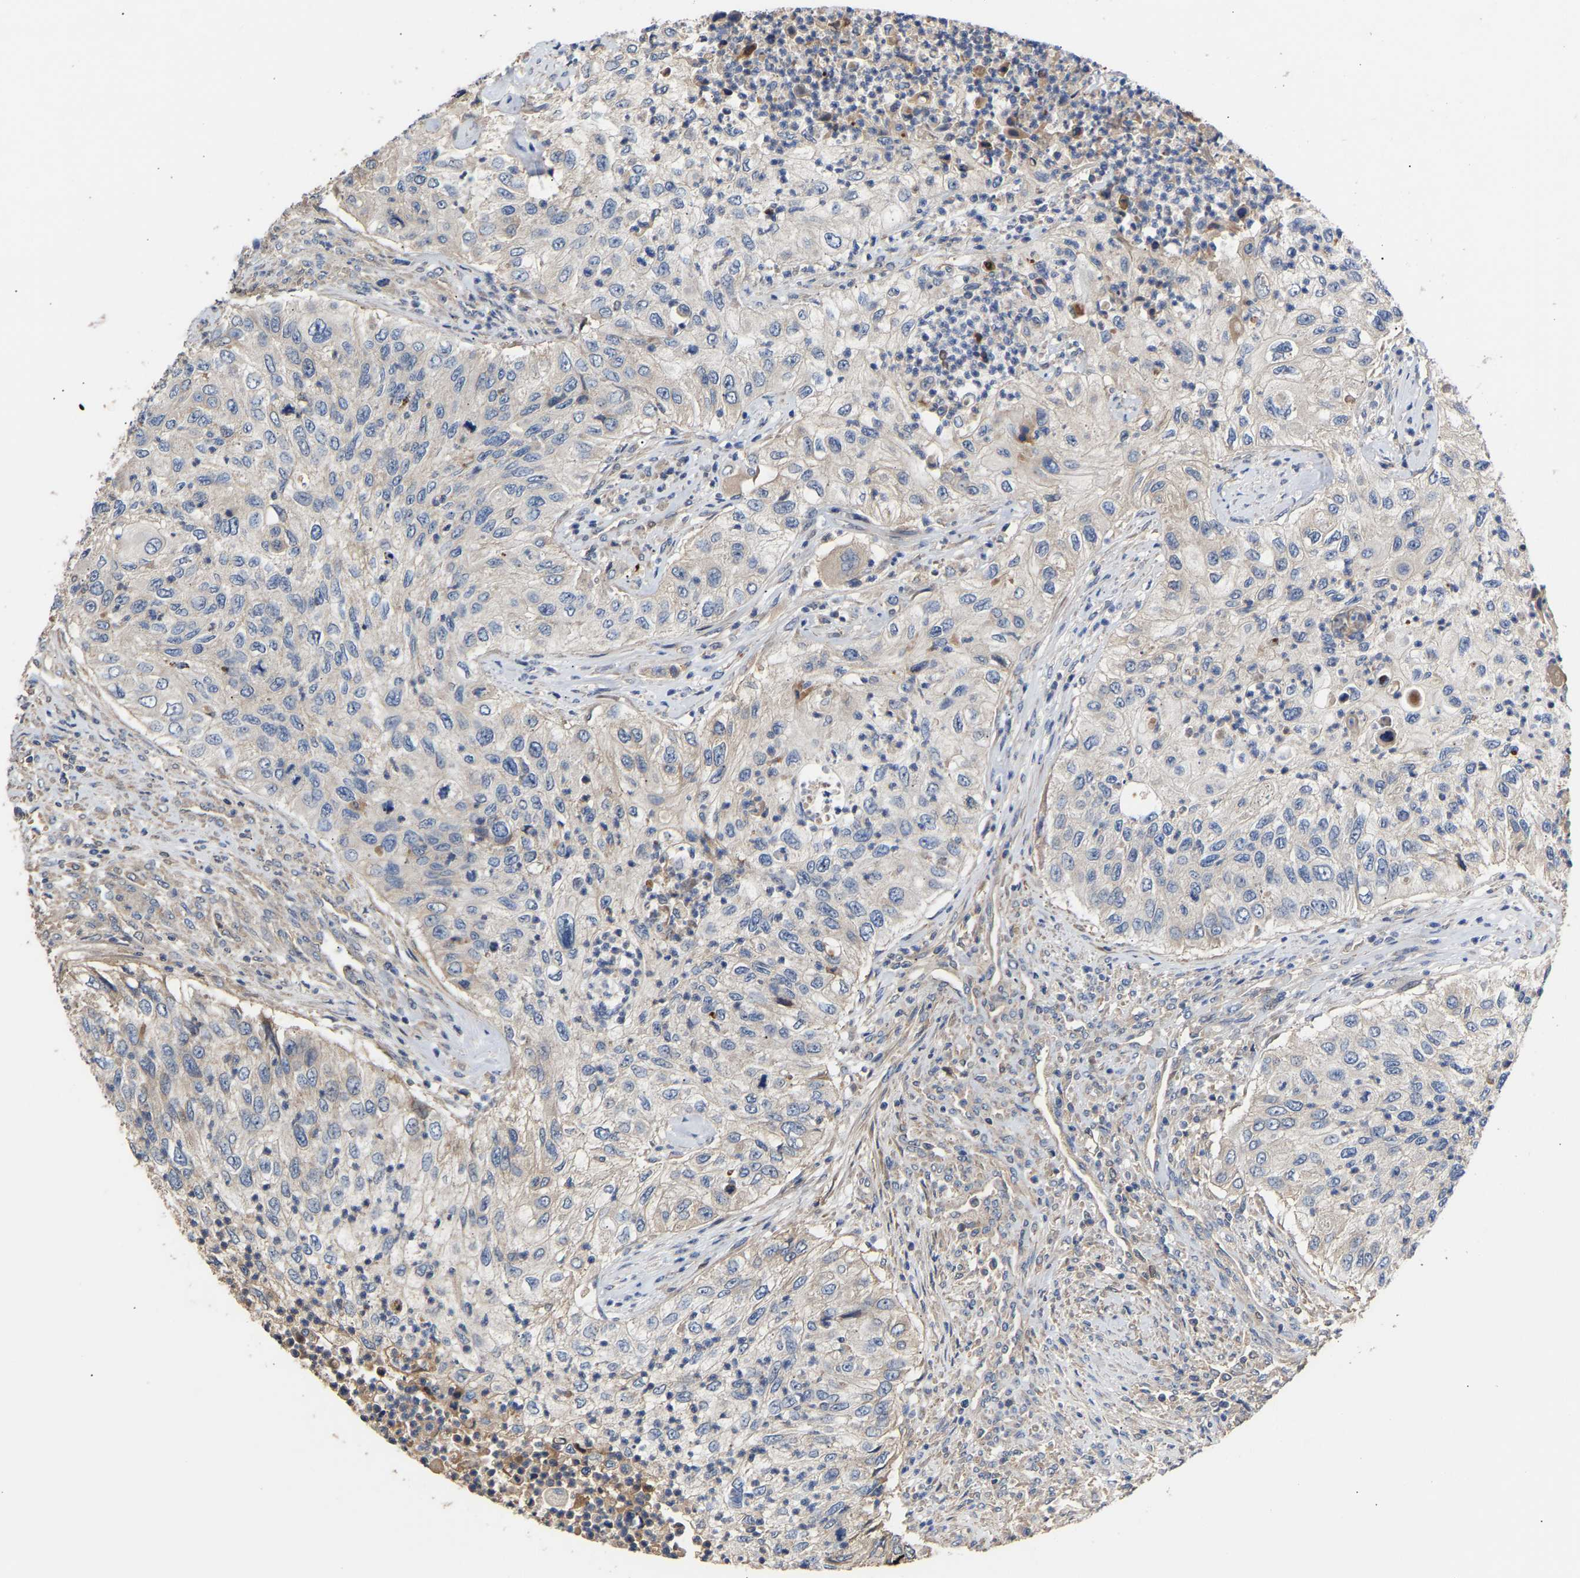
{"staining": {"intensity": "negative", "quantity": "none", "location": "none"}, "tissue": "urothelial cancer", "cell_type": "Tumor cells", "image_type": "cancer", "snomed": [{"axis": "morphology", "description": "Urothelial carcinoma, High grade"}, {"axis": "topography", "description": "Urinary bladder"}], "caption": "Tumor cells show no significant expression in high-grade urothelial carcinoma.", "gene": "KASH5", "patient": {"sex": "female", "age": 60}}